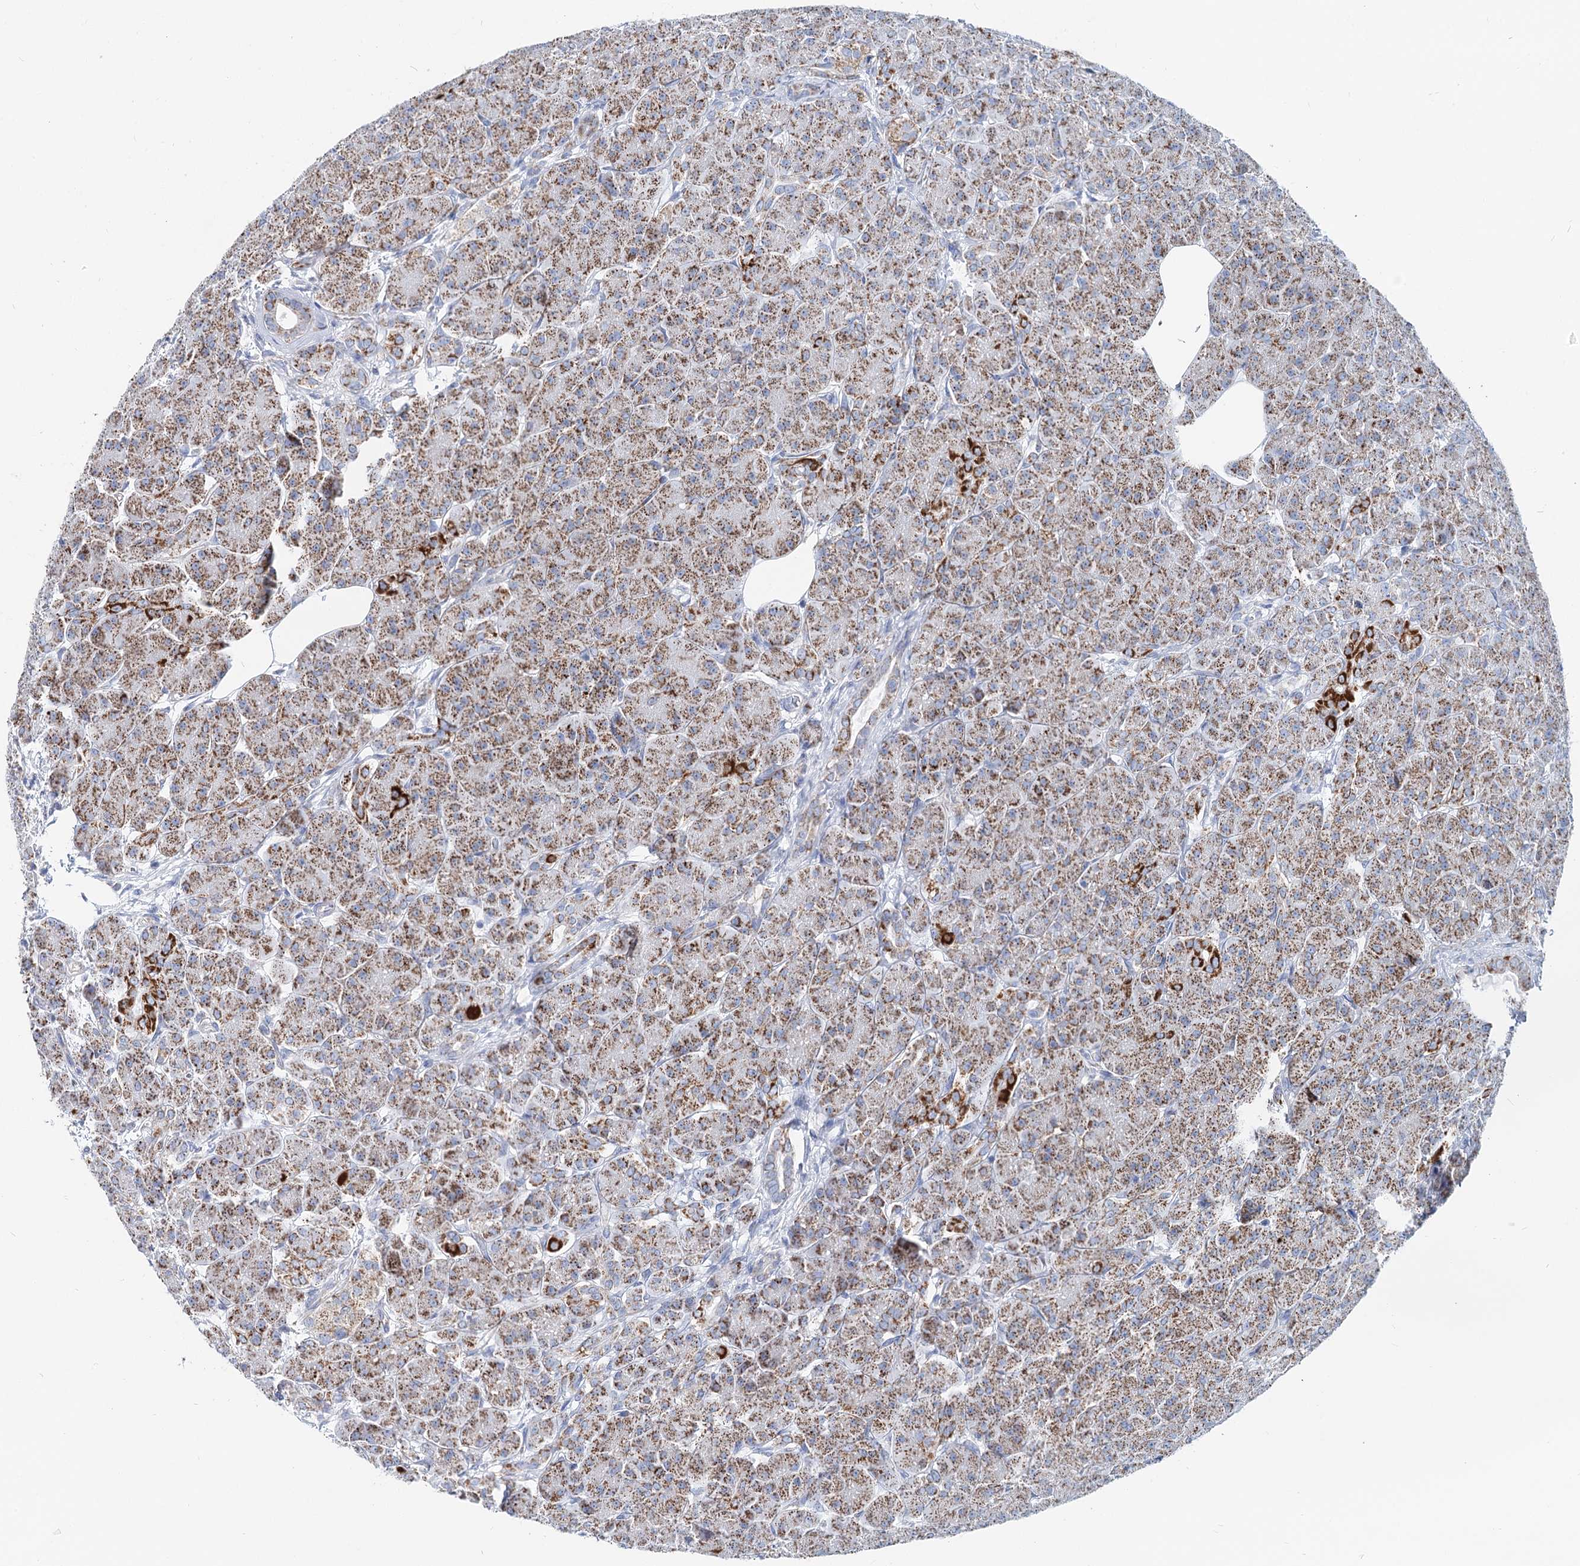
{"staining": {"intensity": "strong", "quantity": "25%-75%", "location": "cytoplasmic/membranous"}, "tissue": "pancreas", "cell_type": "Exocrine glandular cells", "image_type": "normal", "snomed": [{"axis": "morphology", "description": "Normal tissue, NOS"}, {"axis": "topography", "description": "Pancreas"}], "caption": "Strong cytoplasmic/membranous expression for a protein is present in about 25%-75% of exocrine glandular cells of benign pancreas using IHC.", "gene": "MCCC2", "patient": {"sex": "male", "age": 63}}